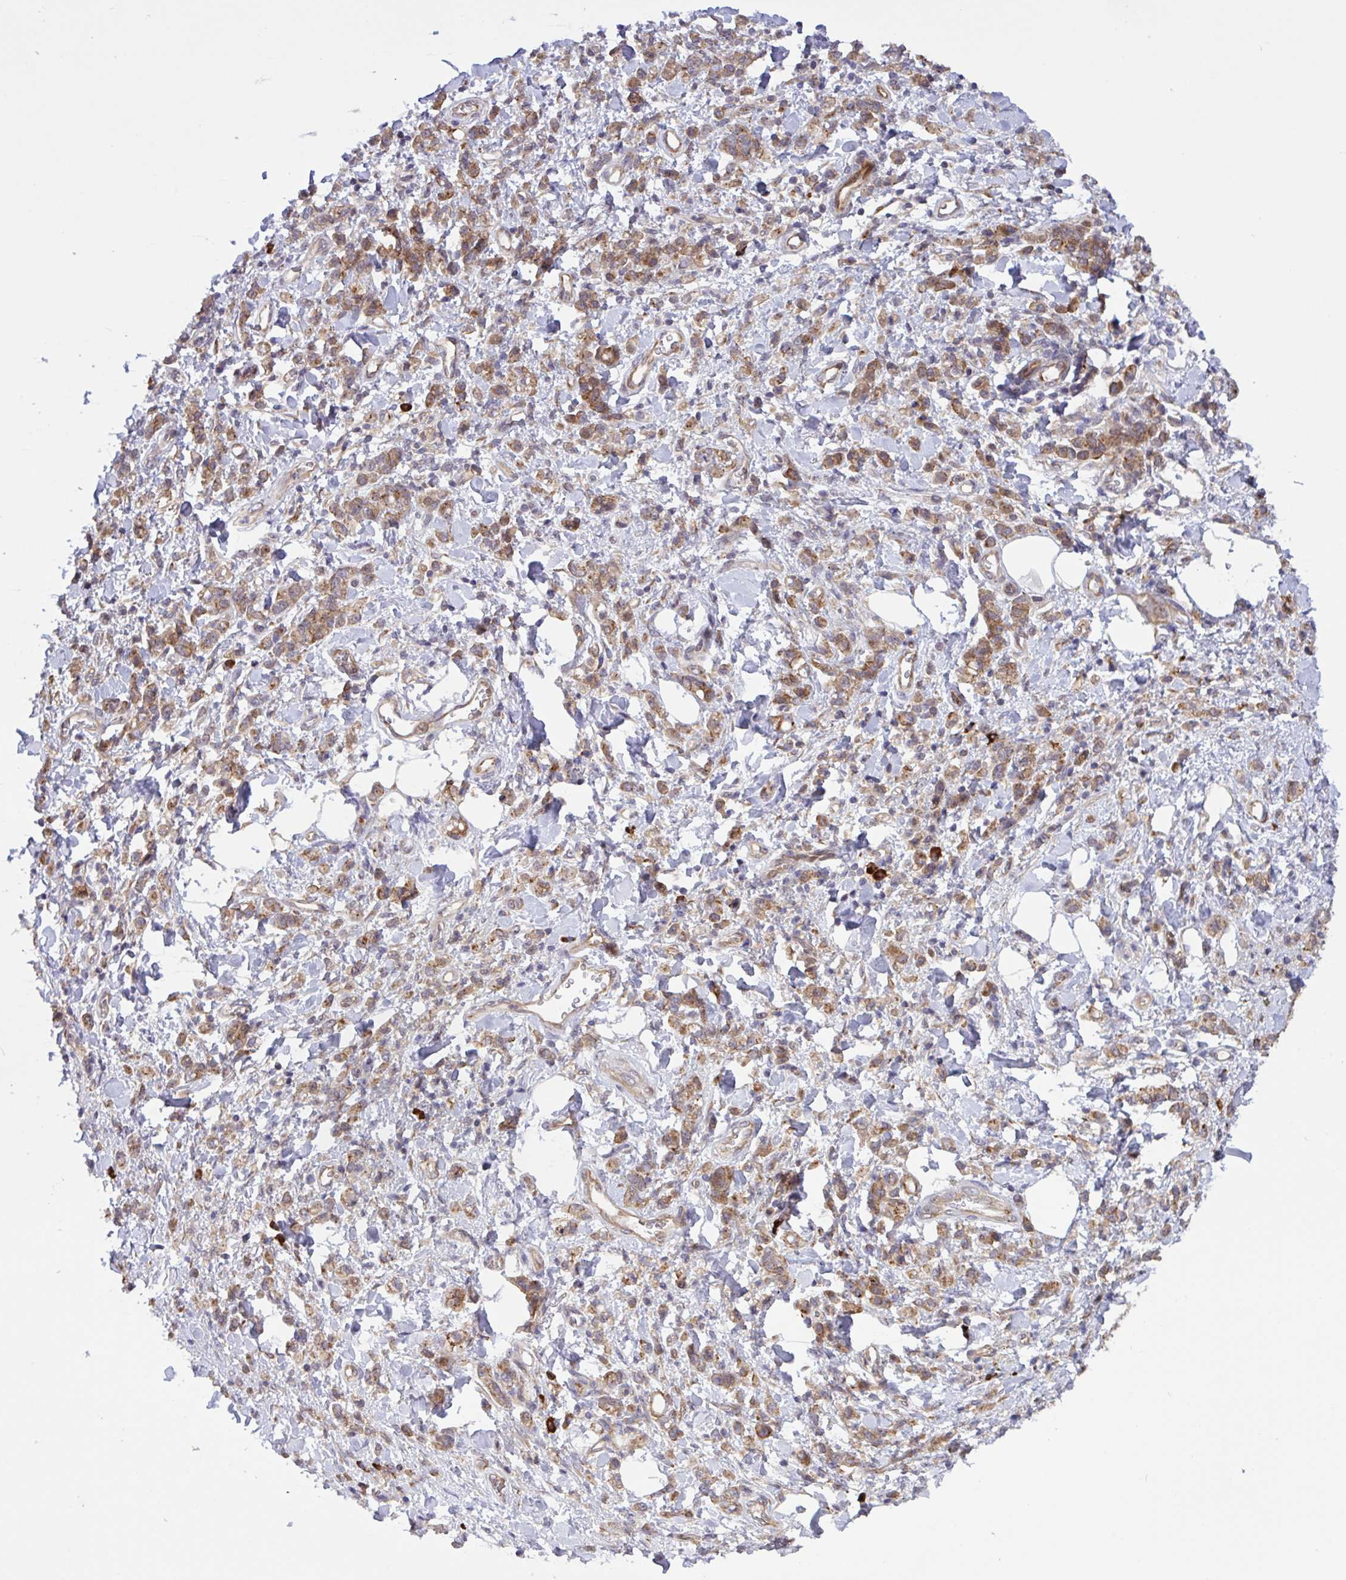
{"staining": {"intensity": "moderate", "quantity": ">75%", "location": "cytoplasmic/membranous"}, "tissue": "stomach cancer", "cell_type": "Tumor cells", "image_type": "cancer", "snomed": [{"axis": "morphology", "description": "Adenocarcinoma, NOS"}, {"axis": "topography", "description": "Stomach"}], "caption": "Immunohistochemistry (DAB (3,3'-diaminobenzidine)) staining of human stomach cancer (adenocarcinoma) displays moderate cytoplasmic/membranous protein expression in approximately >75% of tumor cells.", "gene": "INTS10", "patient": {"sex": "male", "age": 77}}